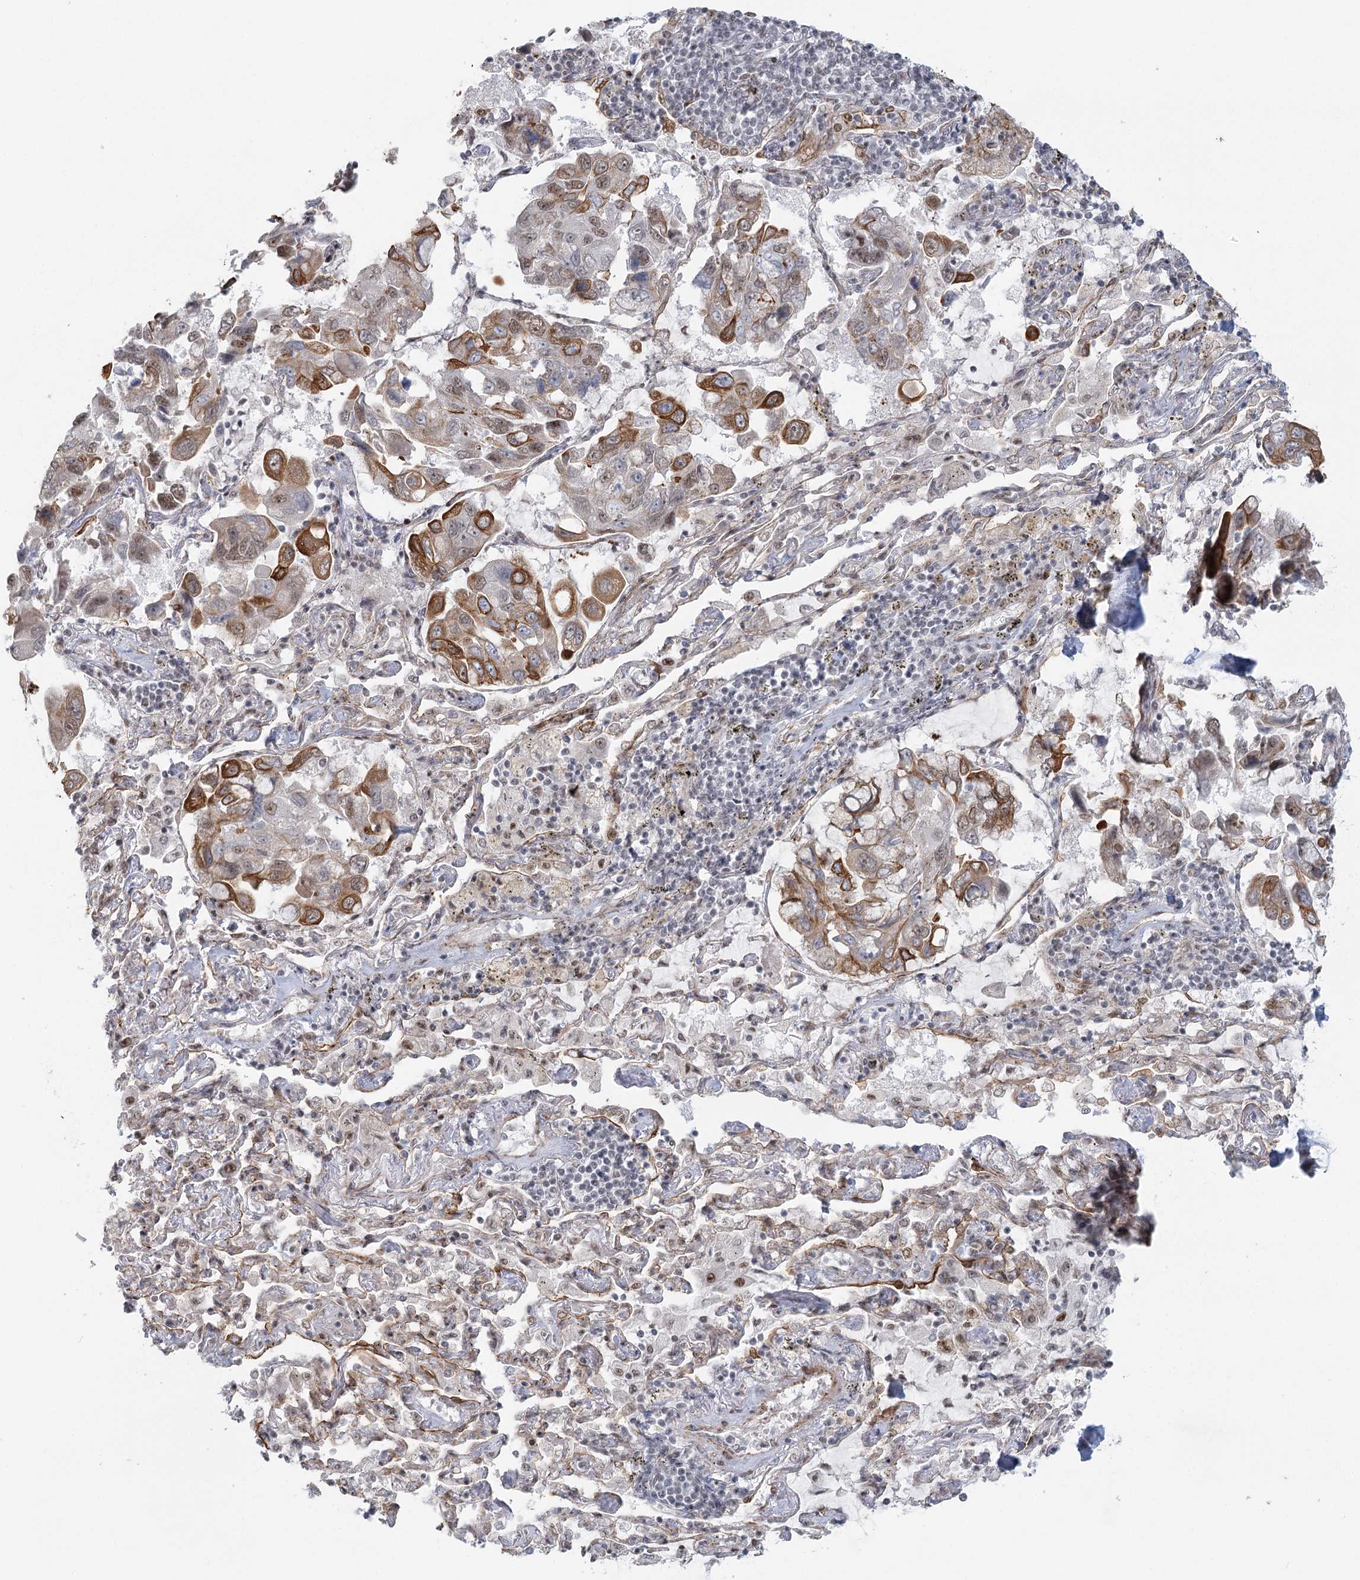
{"staining": {"intensity": "strong", "quantity": "25%-75%", "location": "cytoplasmic/membranous,nuclear"}, "tissue": "lung cancer", "cell_type": "Tumor cells", "image_type": "cancer", "snomed": [{"axis": "morphology", "description": "Adenocarcinoma, NOS"}, {"axis": "topography", "description": "Lung"}], "caption": "Lung cancer stained with a protein marker shows strong staining in tumor cells.", "gene": "U2SURP", "patient": {"sex": "male", "age": 64}}